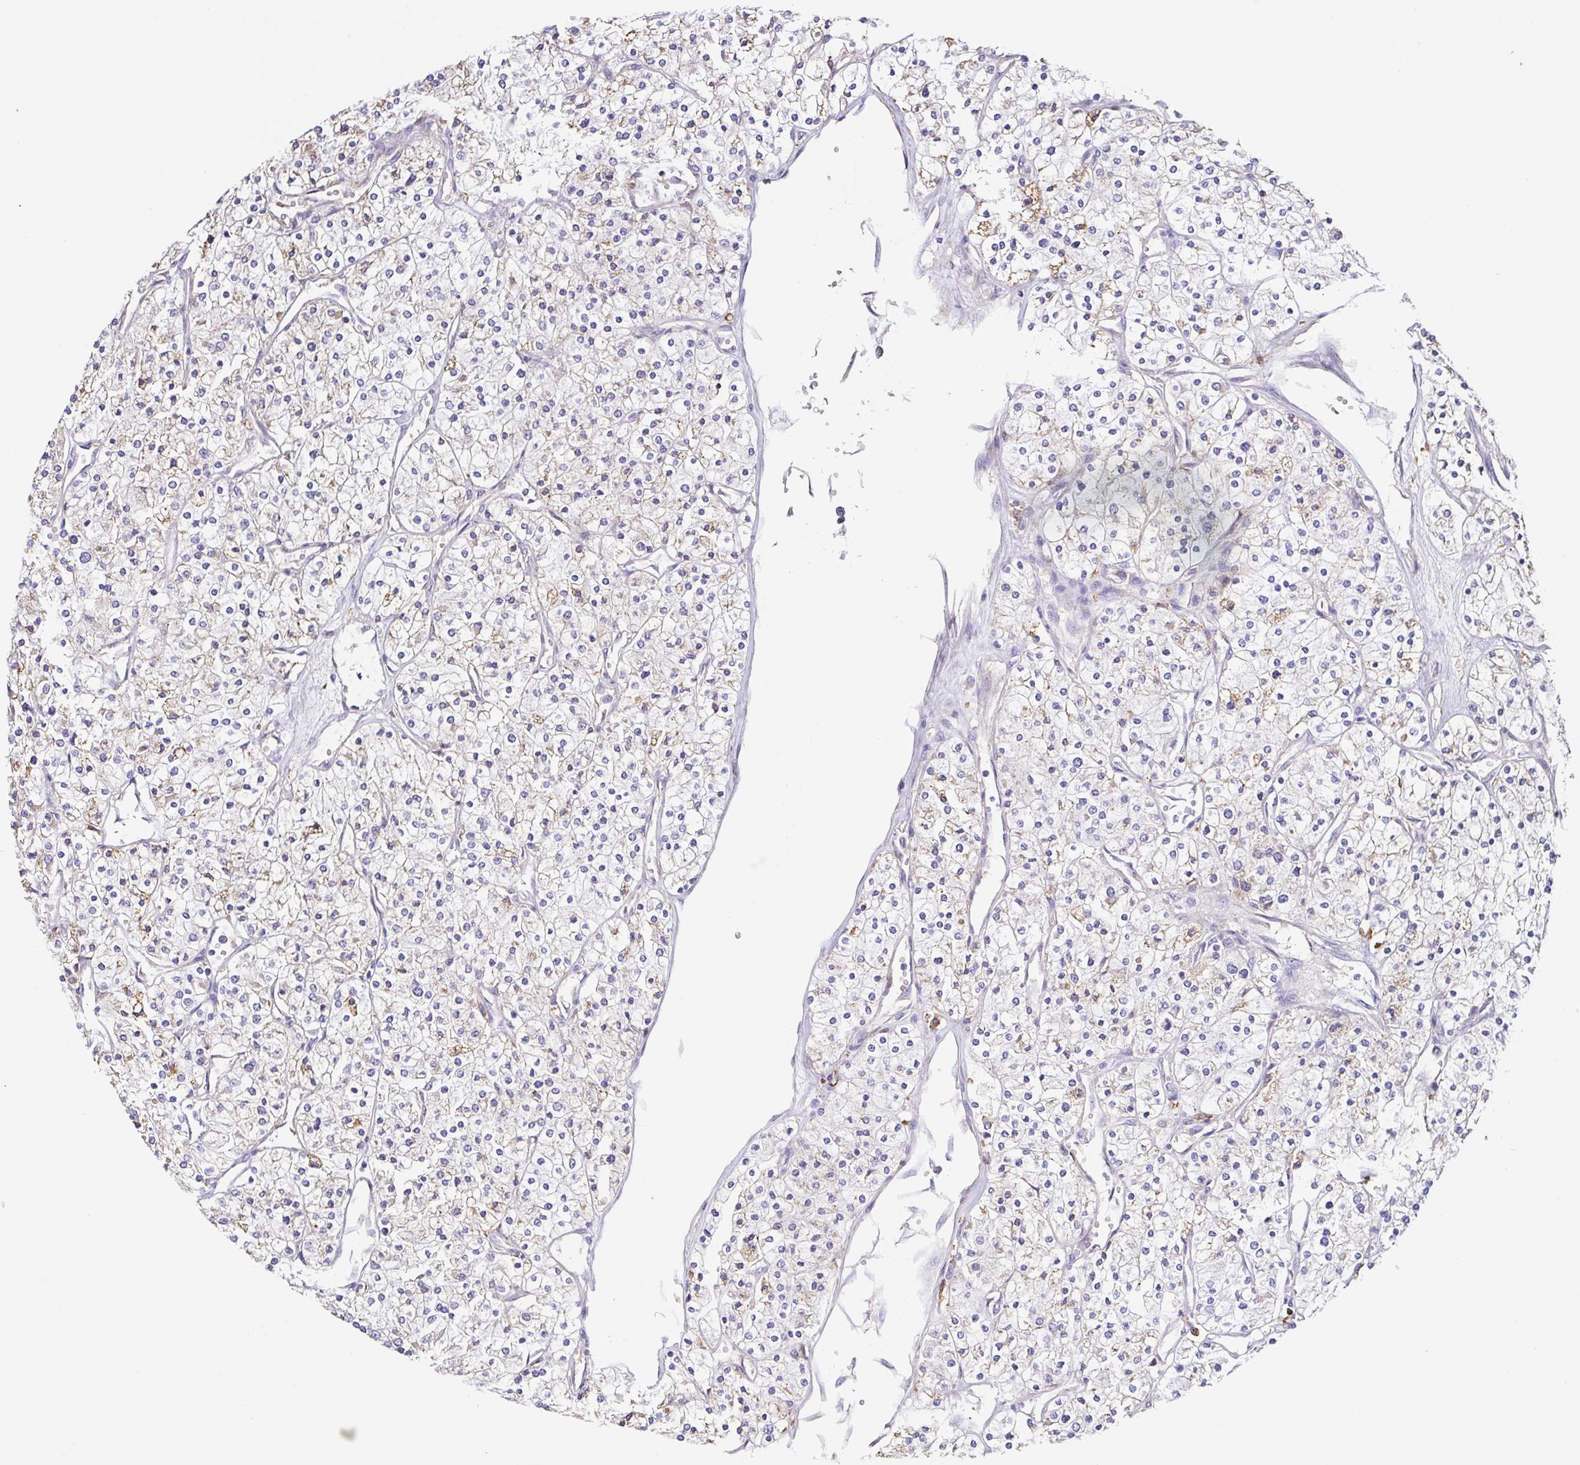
{"staining": {"intensity": "weak", "quantity": "<25%", "location": "cytoplasmic/membranous"}, "tissue": "renal cancer", "cell_type": "Tumor cells", "image_type": "cancer", "snomed": [{"axis": "morphology", "description": "Adenocarcinoma, NOS"}, {"axis": "topography", "description": "Kidney"}], "caption": "IHC photomicrograph of human adenocarcinoma (renal) stained for a protein (brown), which demonstrates no positivity in tumor cells.", "gene": "ANXA10", "patient": {"sex": "male", "age": 80}}